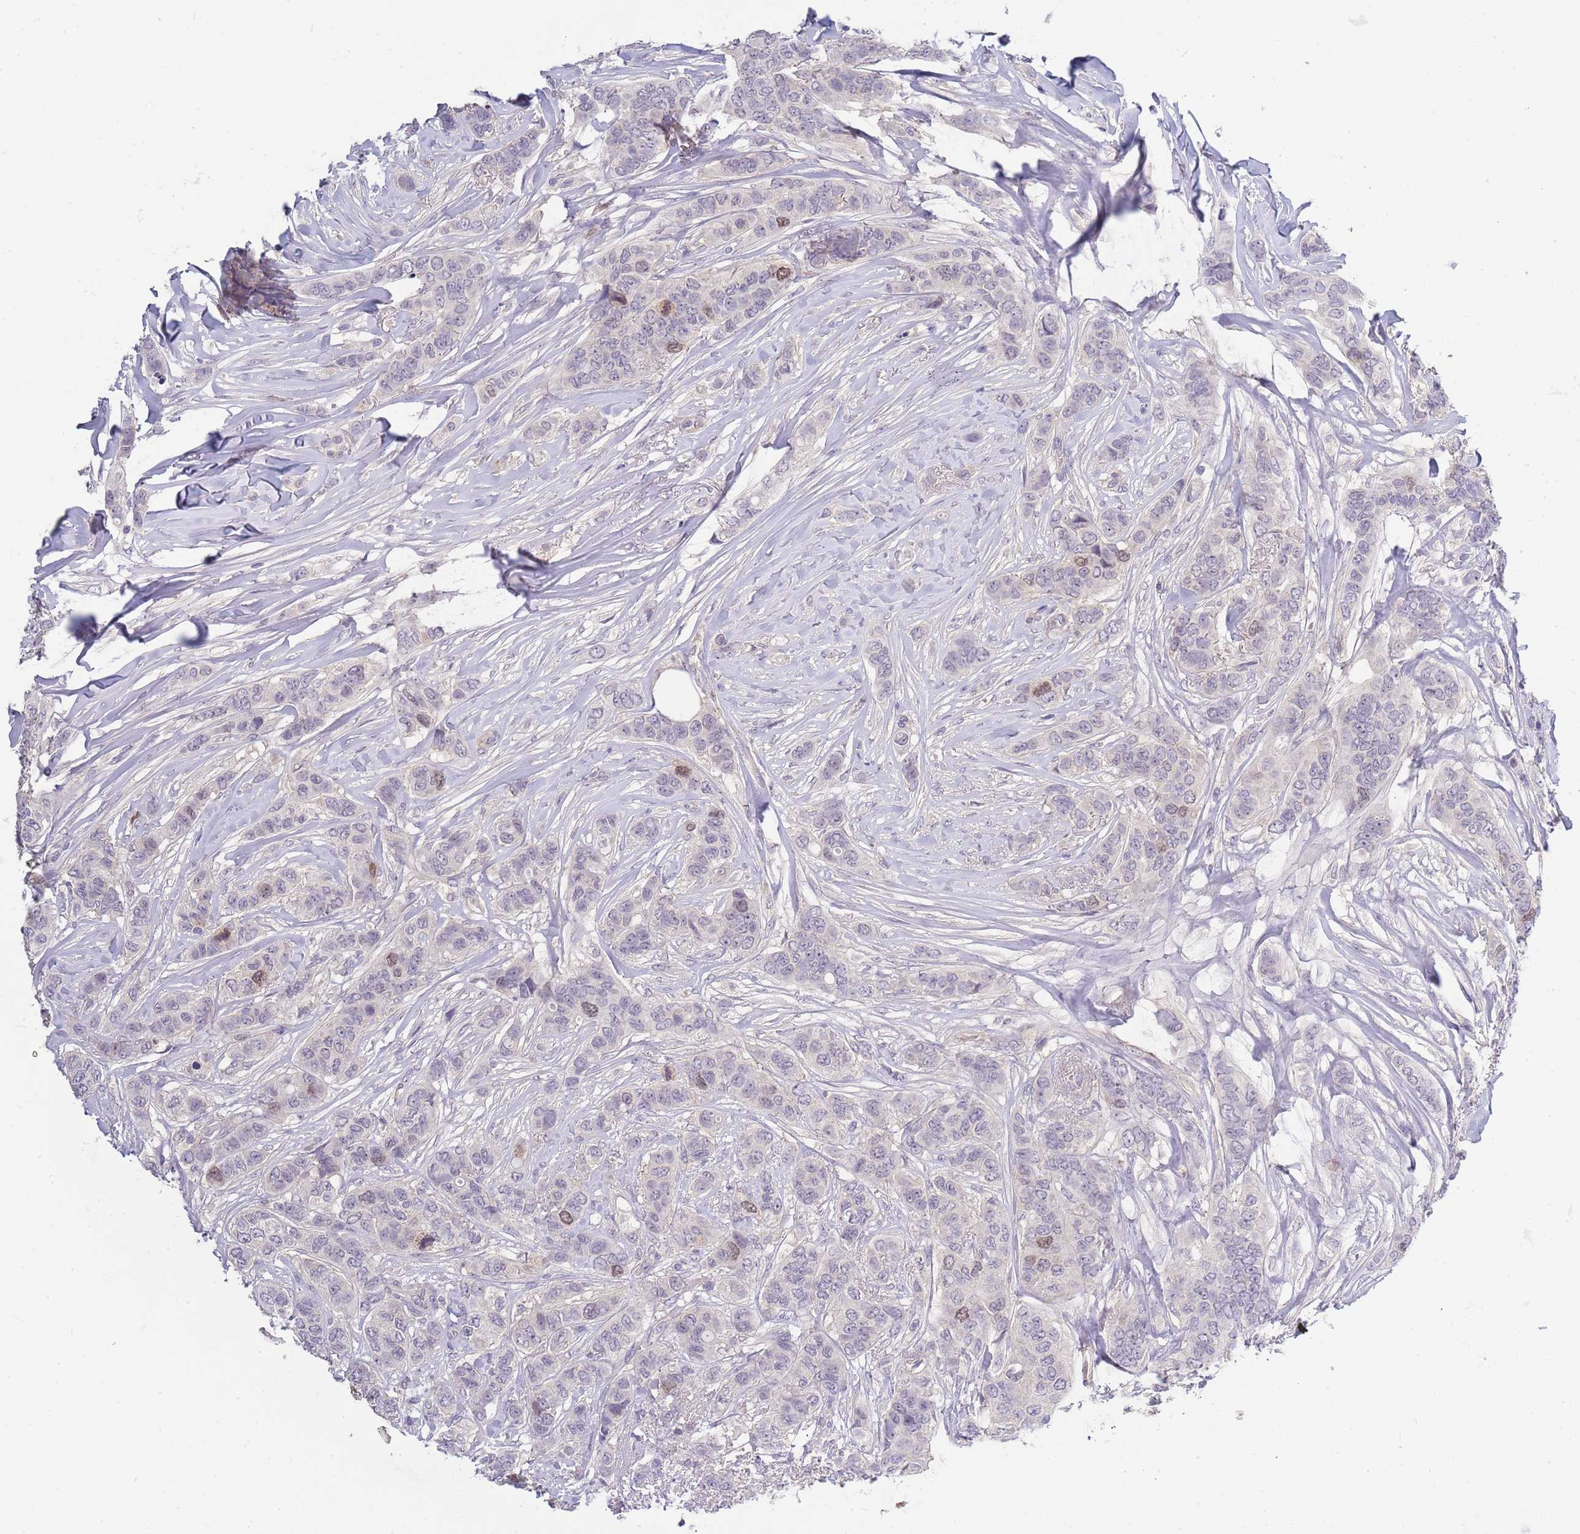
{"staining": {"intensity": "weak", "quantity": "<25%", "location": "nuclear"}, "tissue": "breast cancer", "cell_type": "Tumor cells", "image_type": "cancer", "snomed": [{"axis": "morphology", "description": "Lobular carcinoma"}, {"axis": "topography", "description": "Breast"}], "caption": "IHC micrograph of breast cancer (lobular carcinoma) stained for a protein (brown), which displays no positivity in tumor cells.", "gene": "PIMREG", "patient": {"sex": "female", "age": 51}}